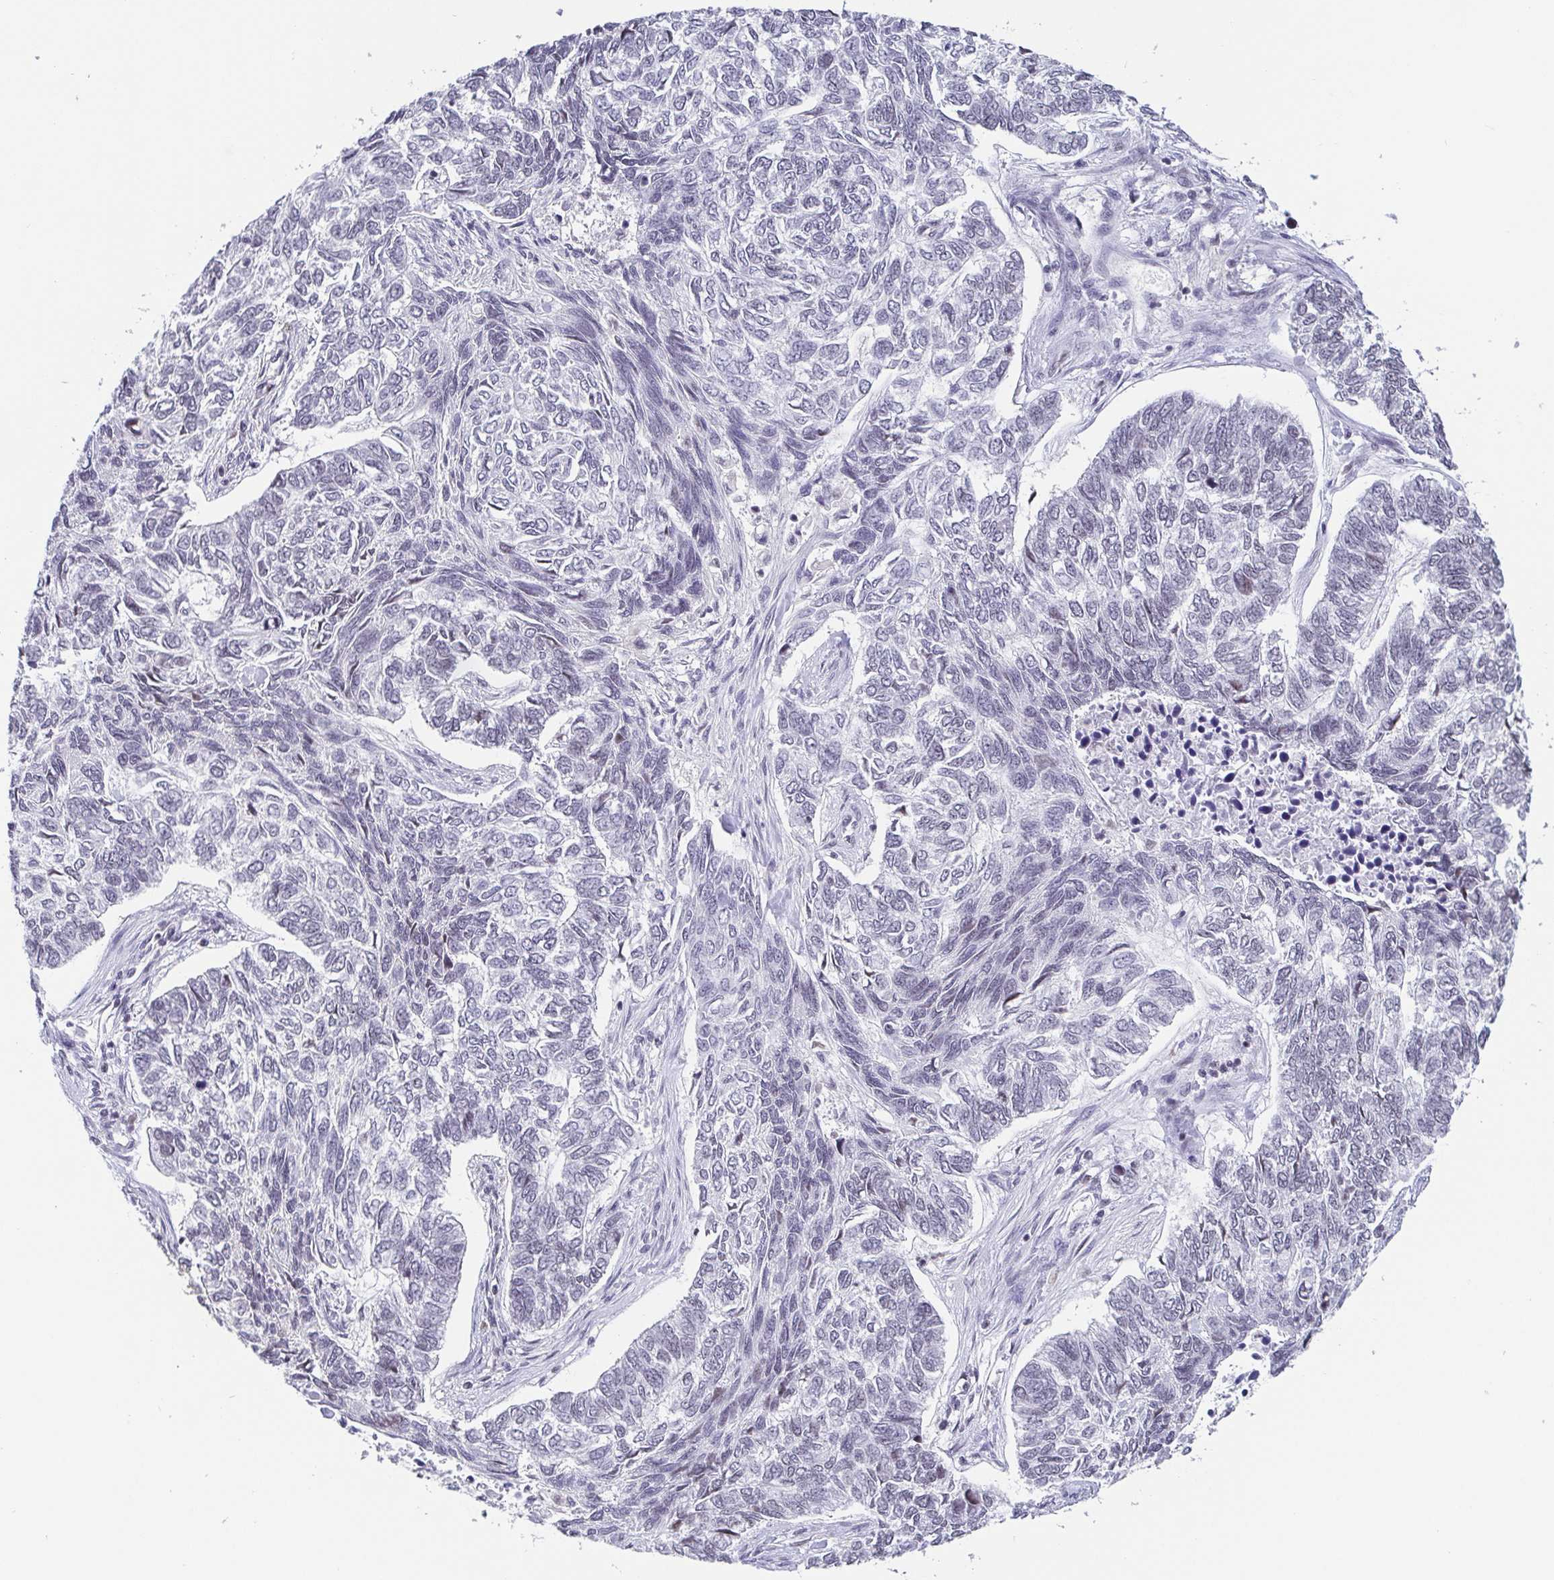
{"staining": {"intensity": "negative", "quantity": "none", "location": "none"}, "tissue": "skin cancer", "cell_type": "Tumor cells", "image_type": "cancer", "snomed": [{"axis": "morphology", "description": "Basal cell carcinoma"}, {"axis": "topography", "description": "Skin"}], "caption": "Protein analysis of skin basal cell carcinoma exhibits no significant staining in tumor cells. Brightfield microscopy of IHC stained with DAB (3,3'-diaminobenzidine) (brown) and hematoxylin (blue), captured at high magnification.", "gene": "CTCF", "patient": {"sex": "female", "age": 65}}